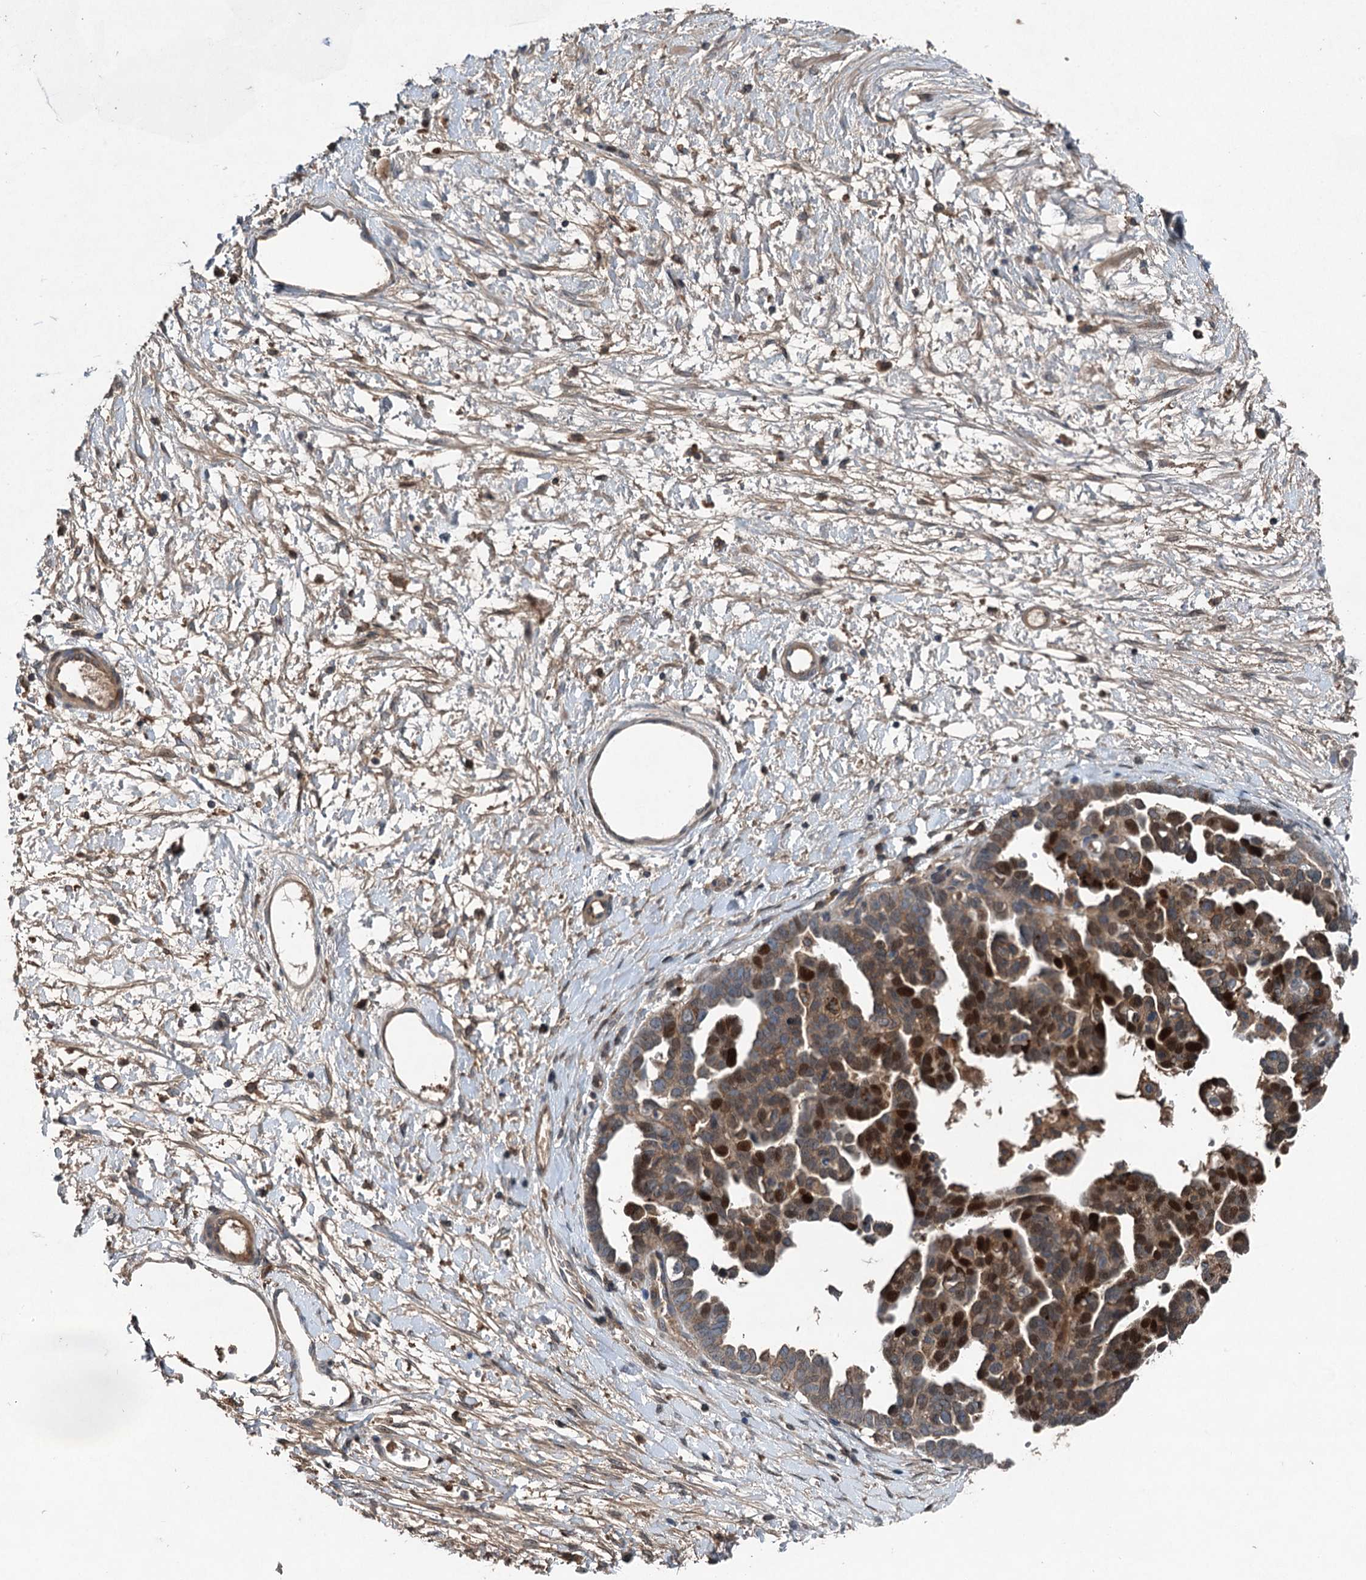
{"staining": {"intensity": "moderate", "quantity": "25%-75%", "location": "cytoplasmic/membranous,nuclear"}, "tissue": "ovarian cancer", "cell_type": "Tumor cells", "image_type": "cancer", "snomed": [{"axis": "morphology", "description": "Cystadenocarcinoma, serous, NOS"}, {"axis": "topography", "description": "Ovary"}], "caption": "Ovarian cancer stained with immunohistochemistry (IHC) demonstrates moderate cytoplasmic/membranous and nuclear expression in approximately 25%-75% of tumor cells.", "gene": "TAPBPL", "patient": {"sex": "female", "age": 54}}